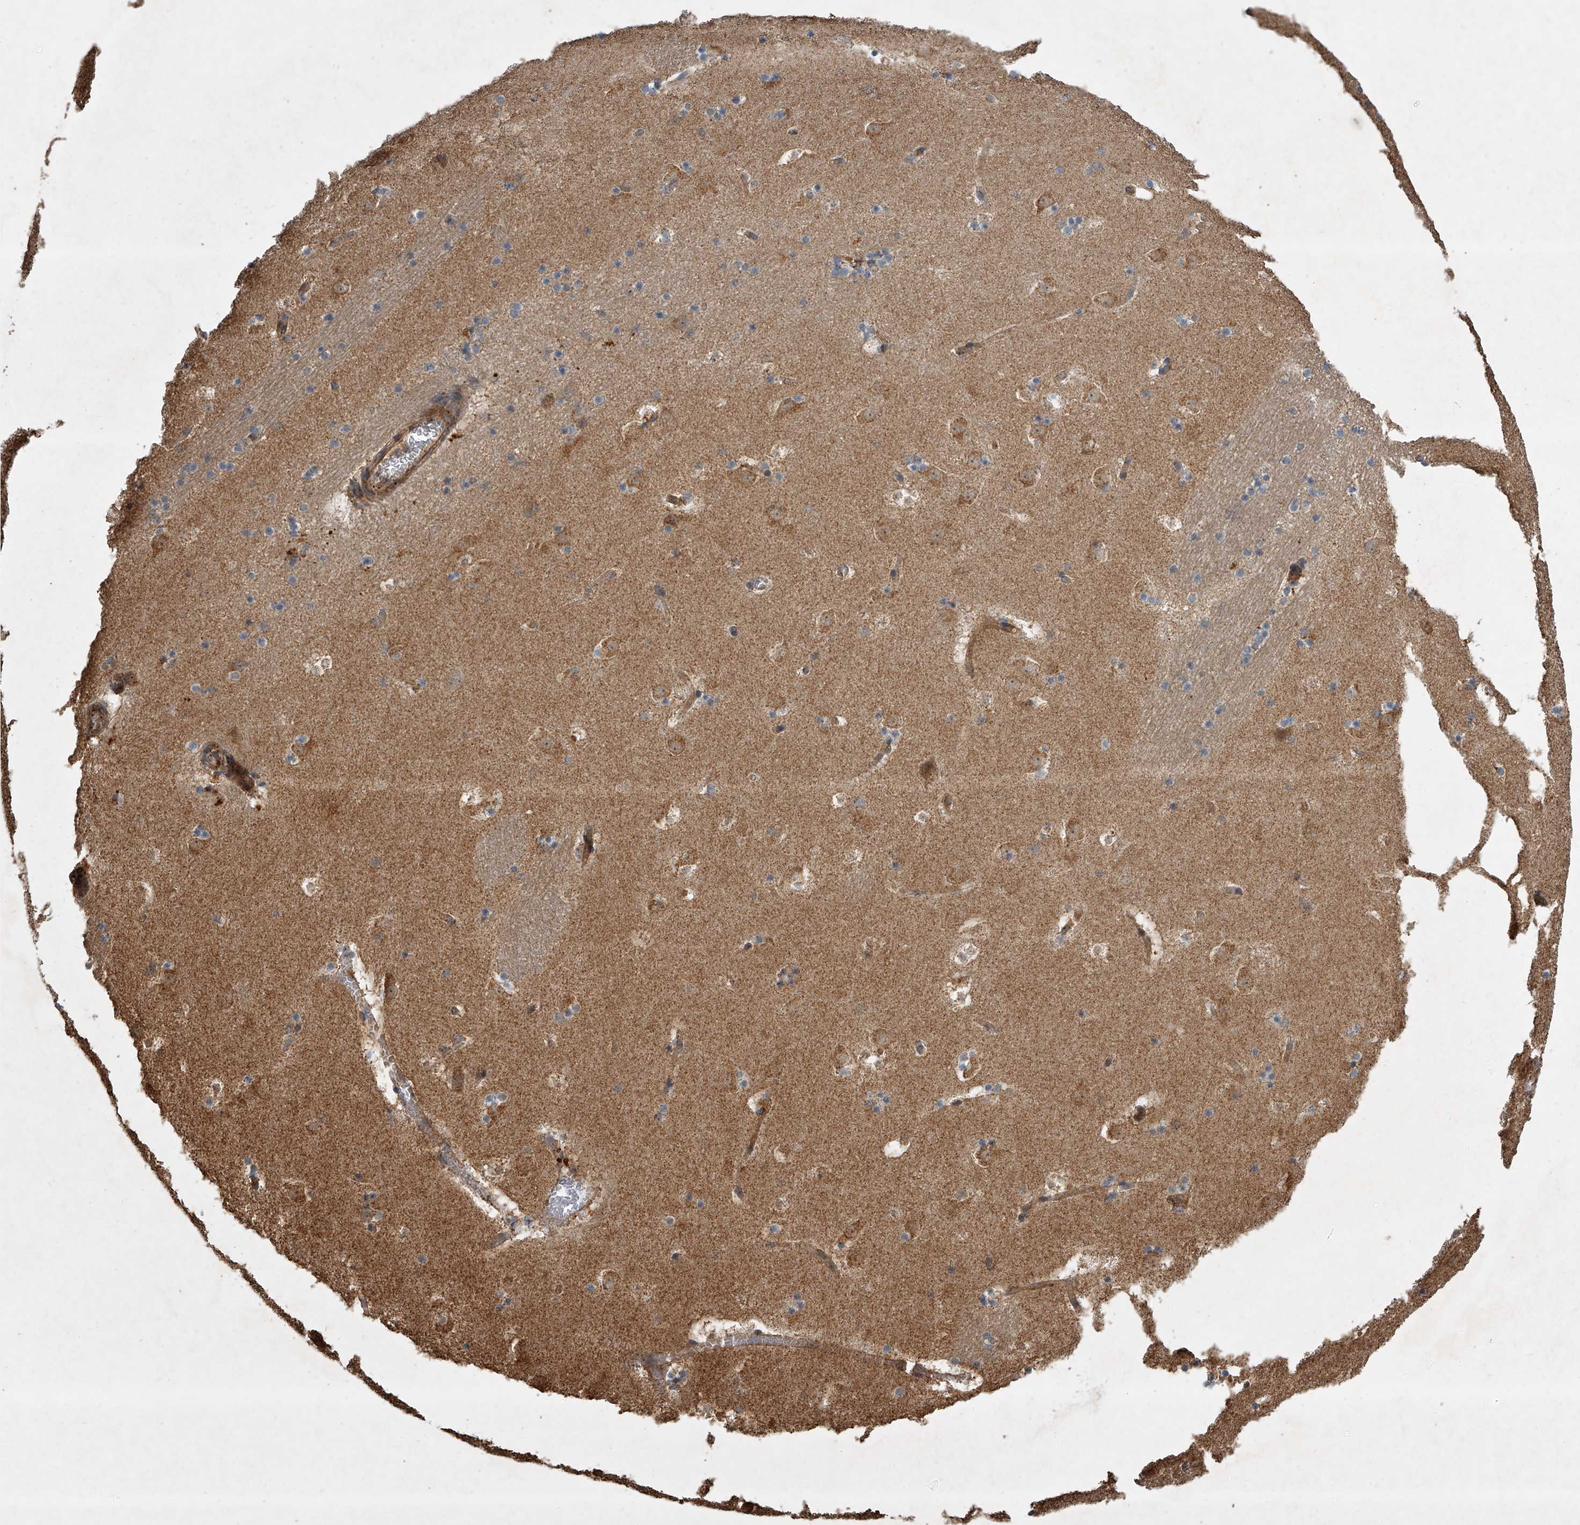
{"staining": {"intensity": "weak", "quantity": "<25%", "location": "cytoplasmic/membranous"}, "tissue": "caudate", "cell_type": "Glial cells", "image_type": "normal", "snomed": [{"axis": "morphology", "description": "Normal tissue, NOS"}, {"axis": "topography", "description": "Lateral ventricle wall"}], "caption": "Glial cells show no significant positivity in normal caudate. The staining was performed using DAB (3,3'-diaminobenzidine) to visualize the protein expression in brown, while the nuclei were stained in blue with hematoxylin (Magnification: 20x).", "gene": "DOCK9", "patient": {"sex": "male", "age": 45}}